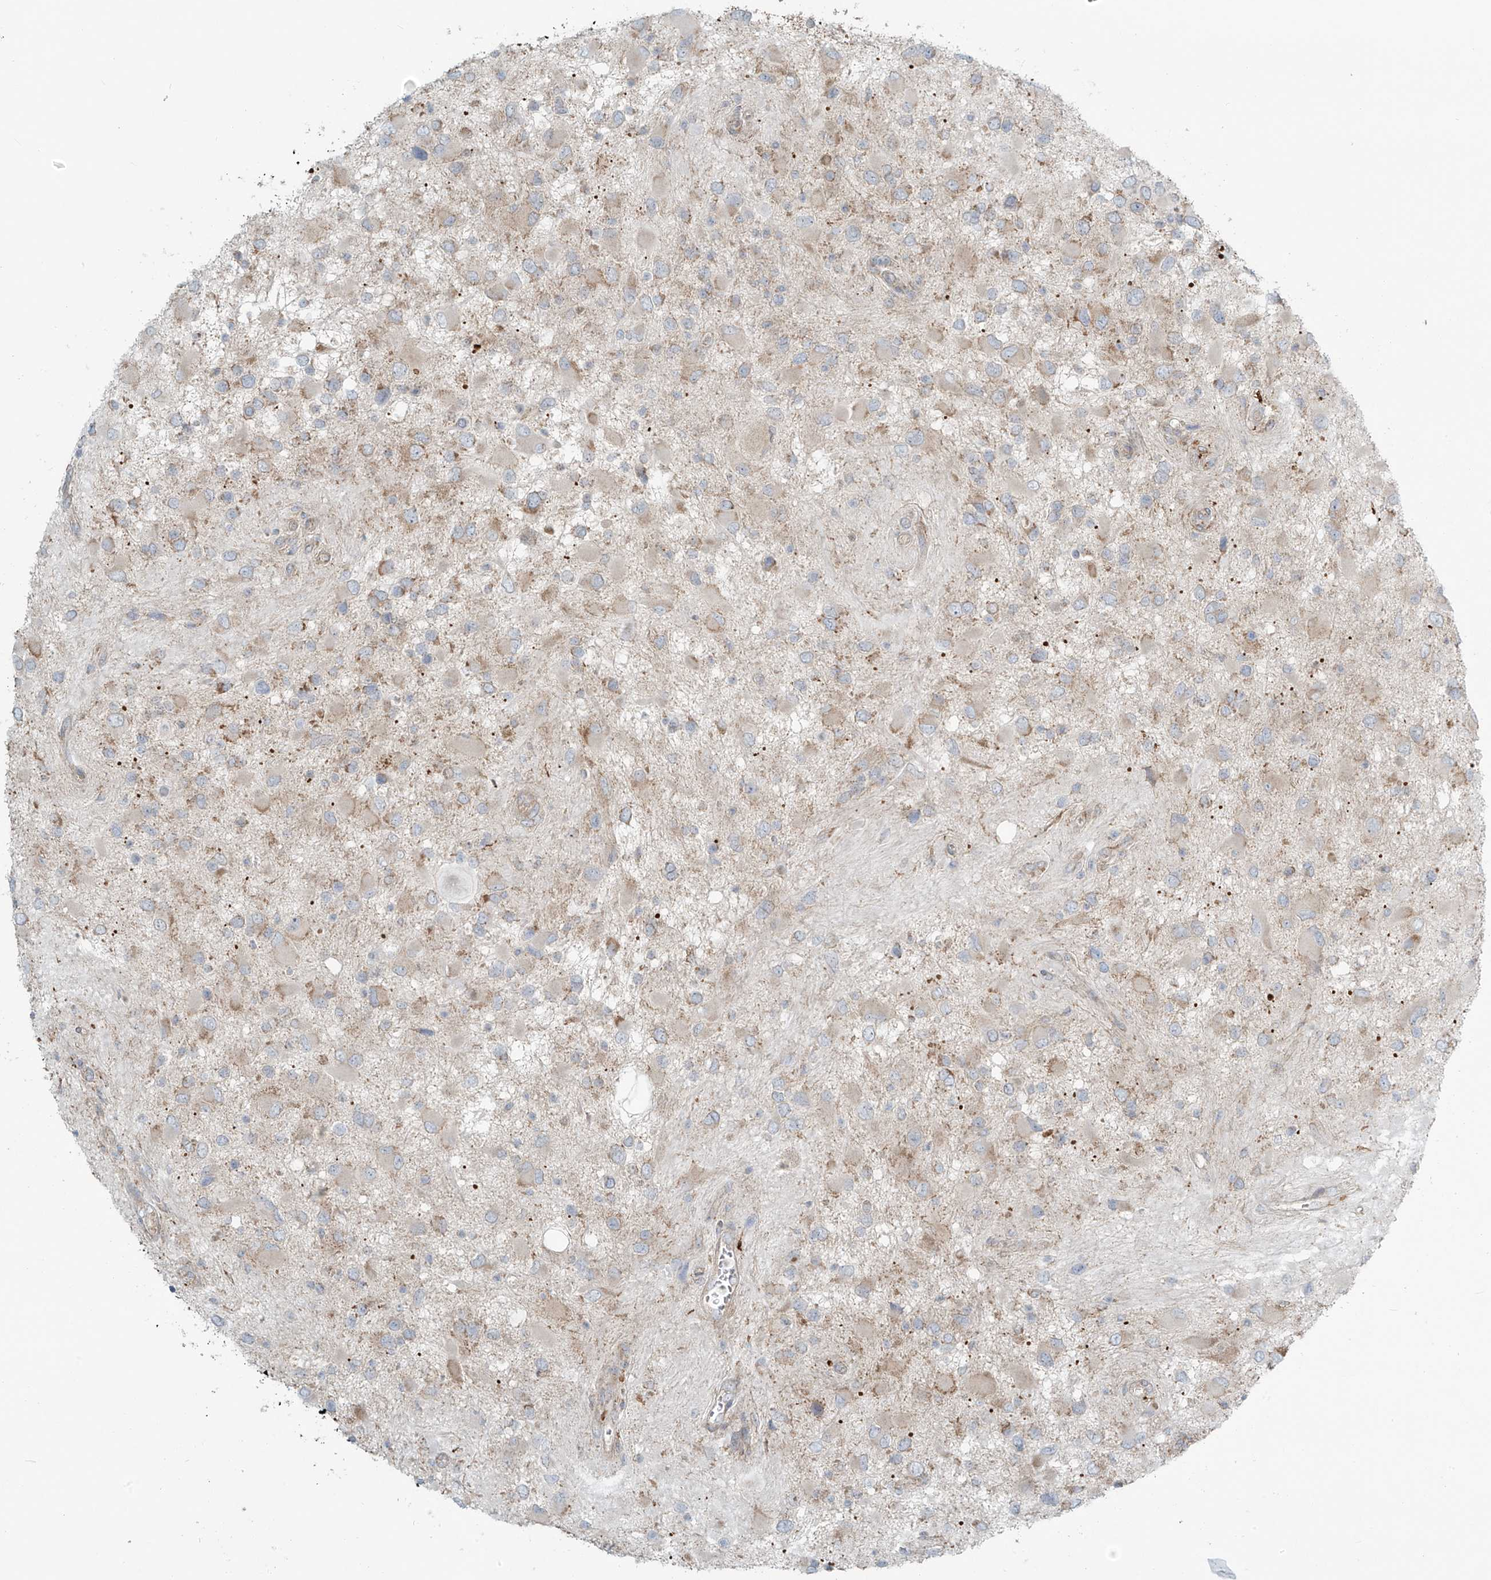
{"staining": {"intensity": "moderate", "quantity": "<25%", "location": "cytoplasmic/membranous"}, "tissue": "glioma", "cell_type": "Tumor cells", "image_type": "cancer", "snomed": [{"axis": "morphology", "description": "Glioma, malignant, High grade"}, {"axis": "topography", "description": "Brain"}], "caption": "Protein expression analysis of glioma reveals moderate cytoplasmic/membranous expression in about <25% of tumor cells.", "gene": "LZTS3", "patient": {"sex": "male", "age": 53}}